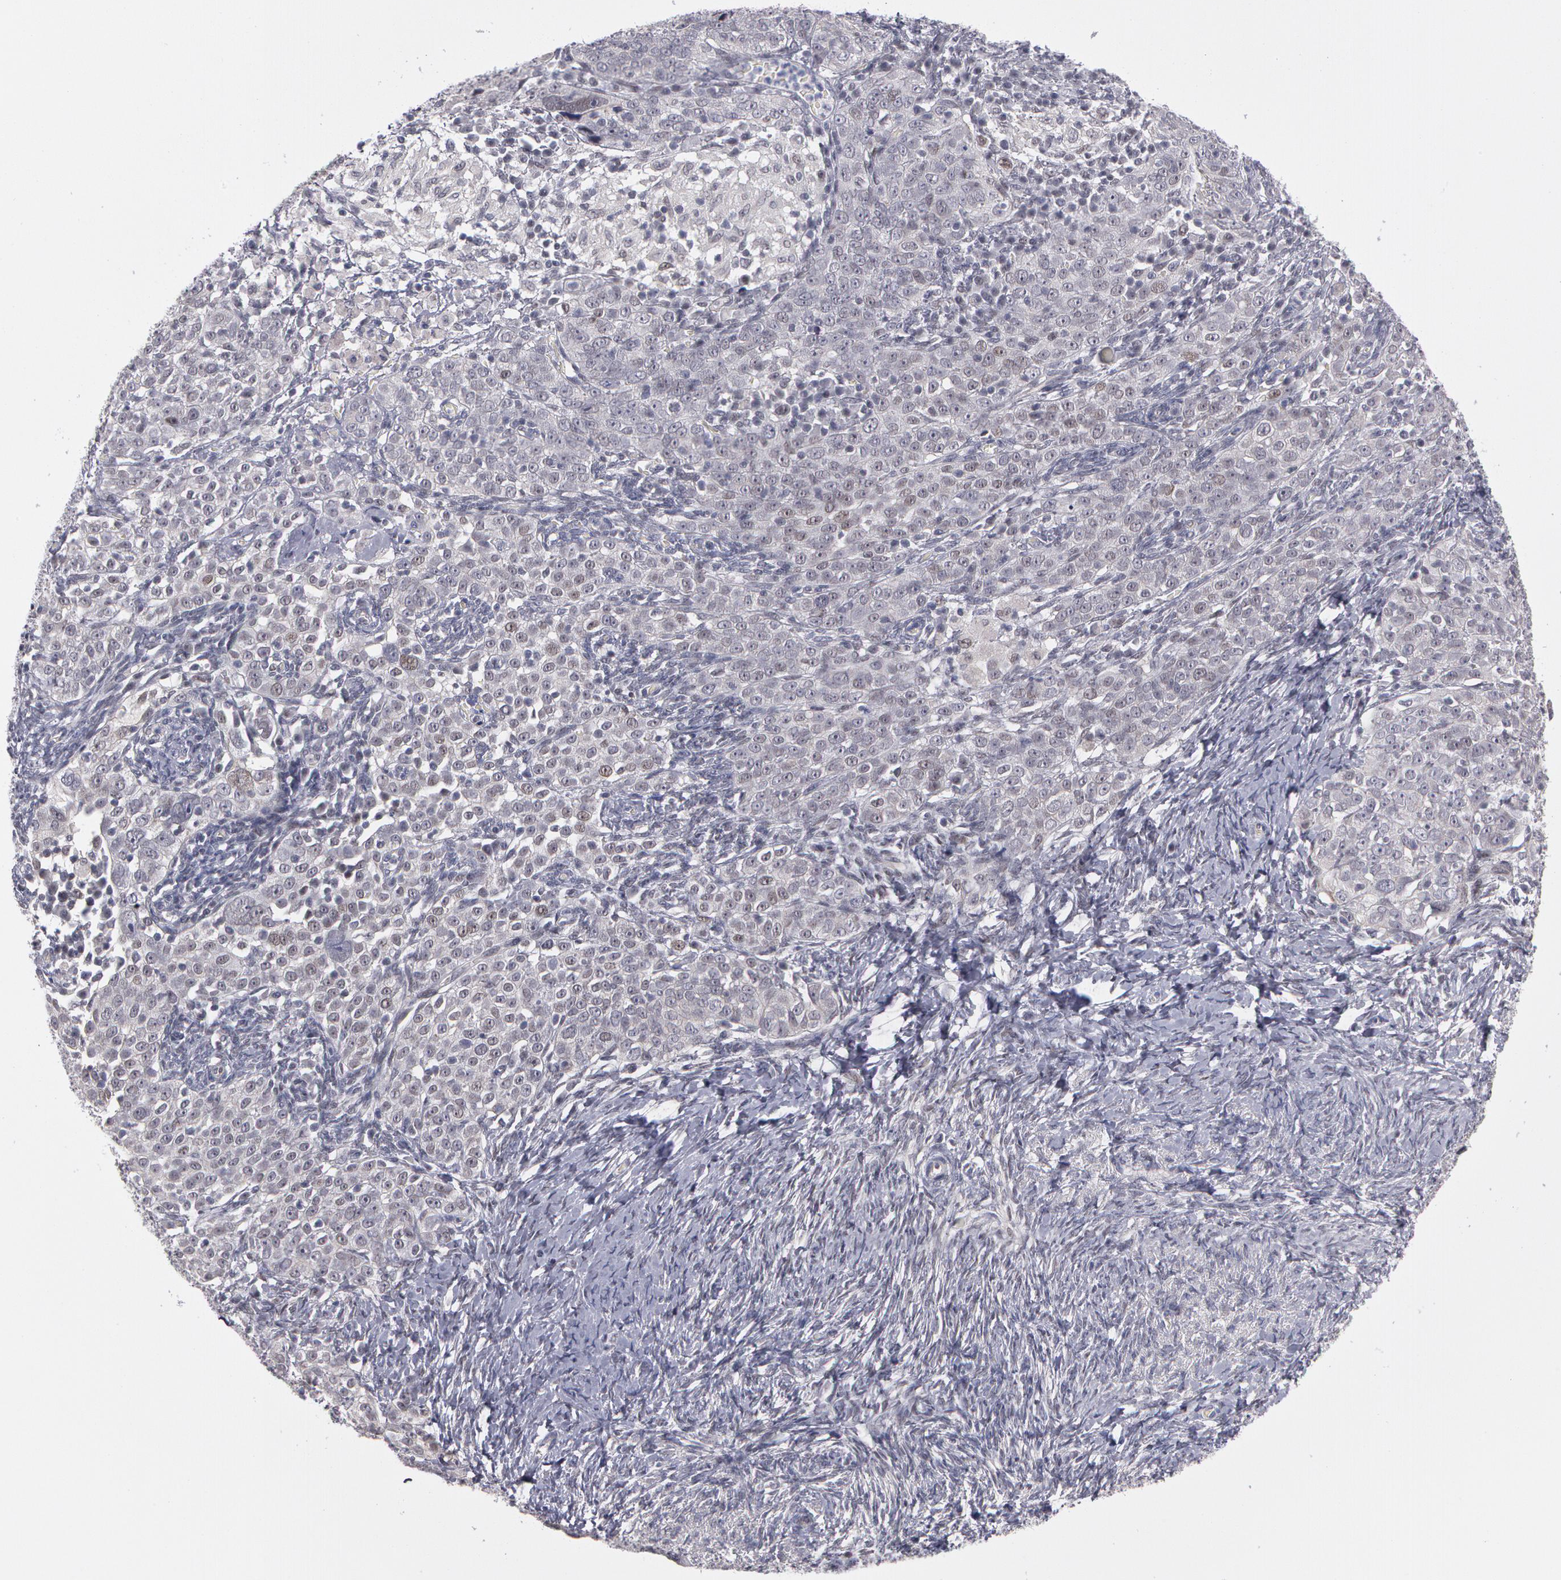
{"staining": {"intensity": "negative", "quantity": "none", "location": "none"}, "tissue": "ovarian cancer", "cell_type": "Tumor cells", "image_type": "cancer", "snomed": [{"axis": "morphology", "description": "Normal tissue, NOS"}, {"axis": "morphology", "description": "Cystadenocarcinoma, serous, NOS"}, {"axis": "topography", "description": "Ovary"}], "caption": "DAB immunohistochemical staining of ovarian cancer exhibits no significant expression in tumor cells.", "gene": "PRICKLE1", "patient": {"sex": "female", "age": 62}}